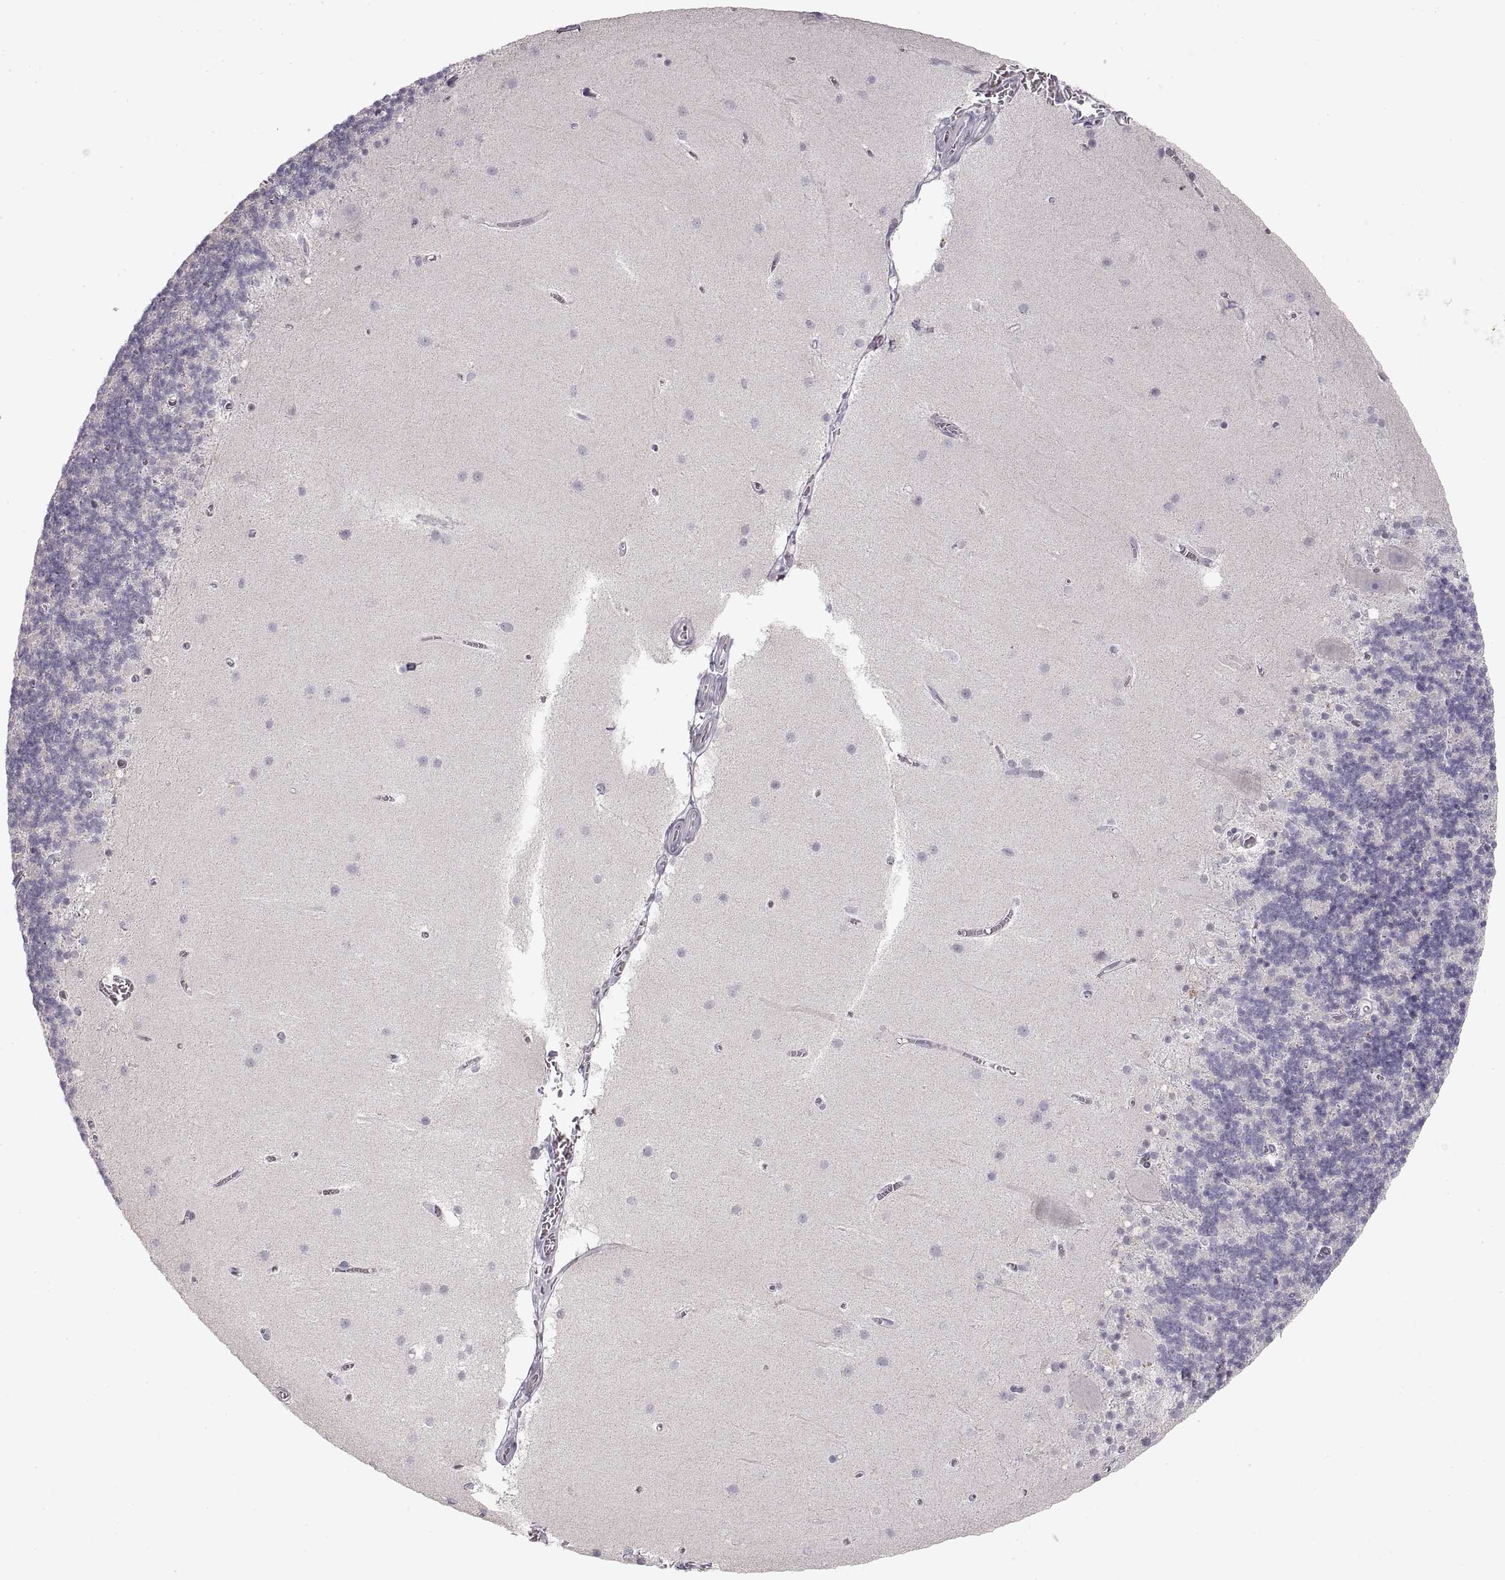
{"staining": {"intensity": "negative", "quantity": "none", "location": "none"}, "tissue": "cerebellum", "cell_type": "Cells in granular layer", "image_type": "normal", "snomed": [{"axis": "morphology", "description": "Normal tissue, NOS"}, {"axis": "topography", "description": "Cerebellum"}], "caption": "This is an IHC micrograph of normal human cerebellum. There is no expression in cells in granular layer.", "gene": "PCSK2", "patient": {"sex": "male", "age": 70}}